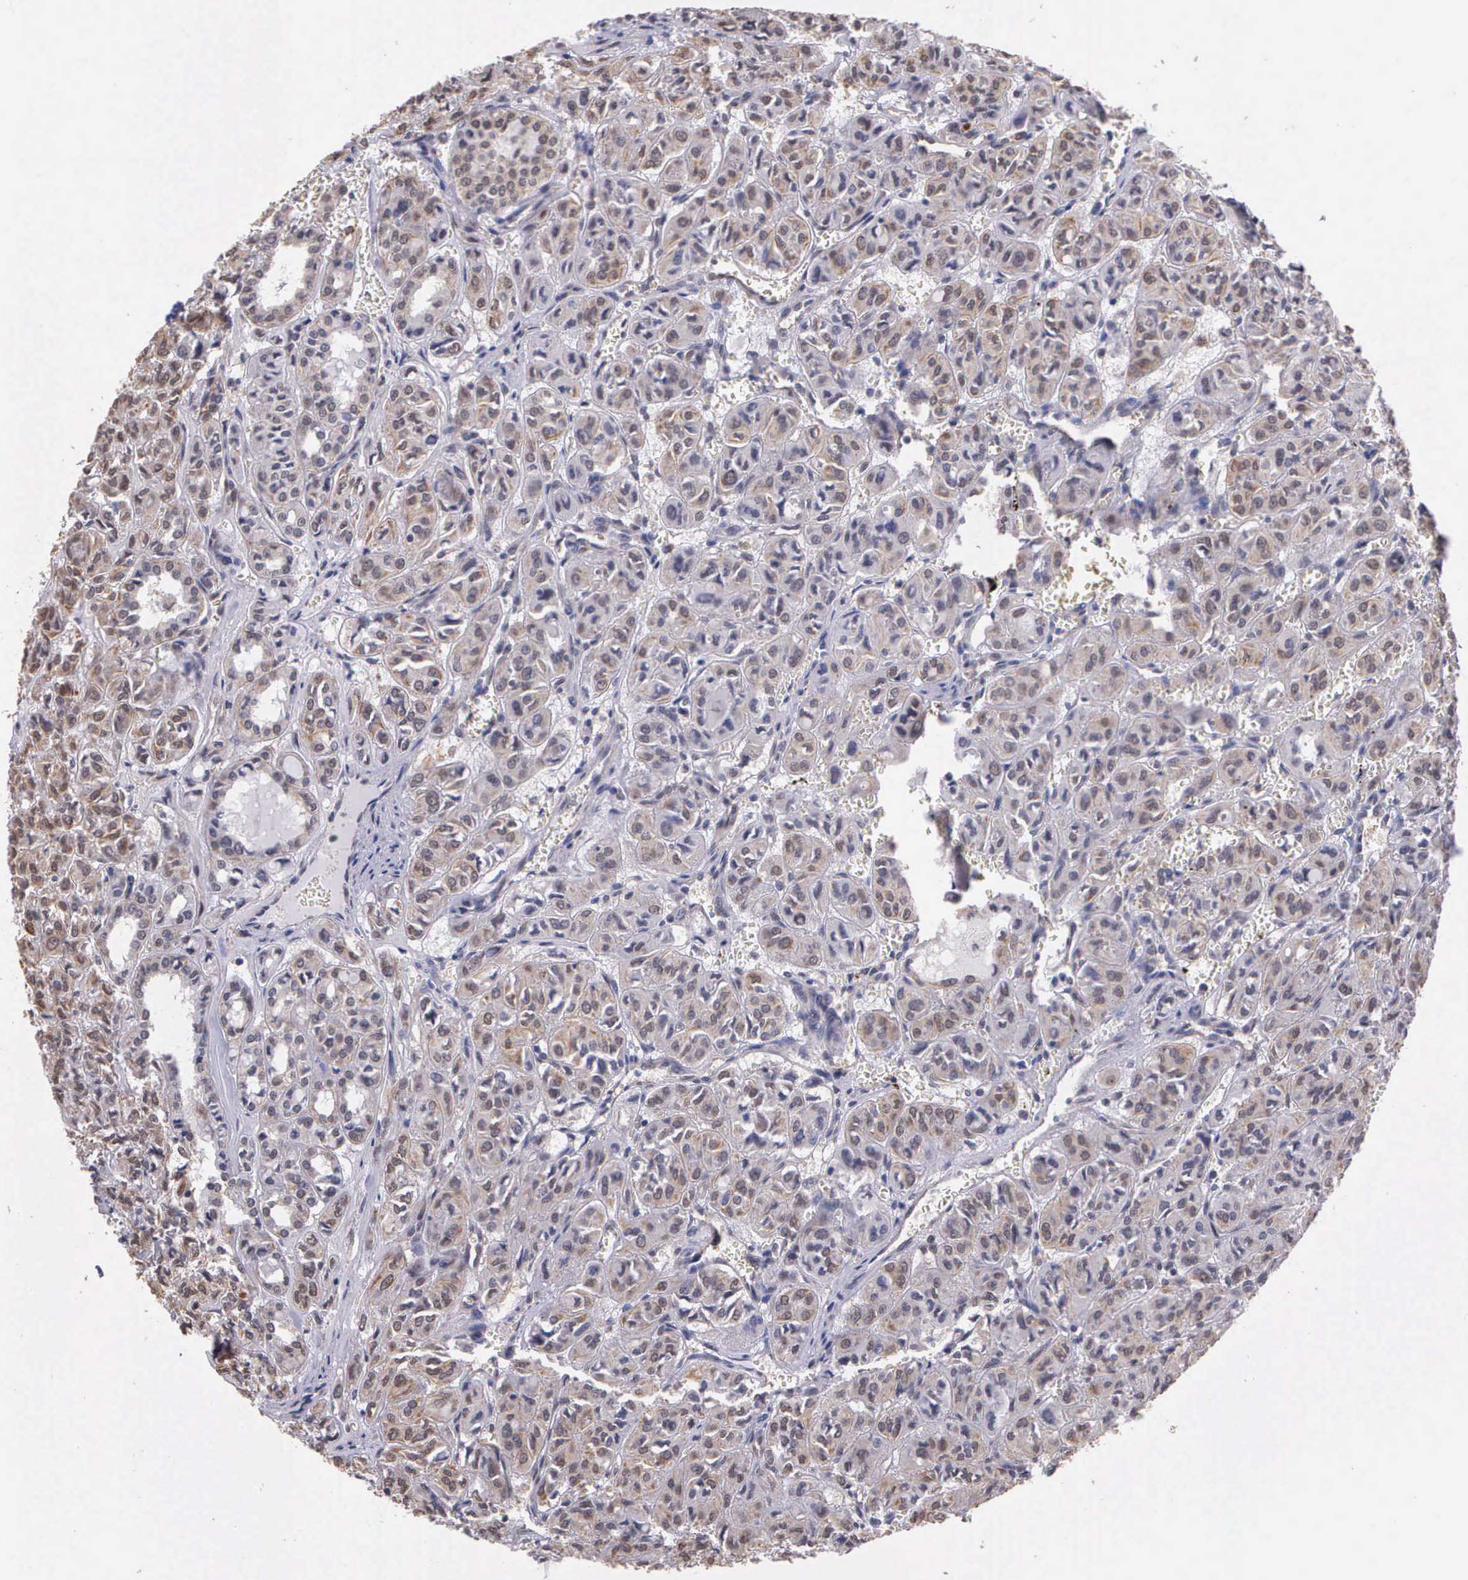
{"staining": {"intensity": "weak", "quantity": "25%-75%", "location": "cytoplasmic/membranous"}, "tissue": "thyroid cancer", "cell_type": "Tumor cells", "image_type": "cancer", "snomed": [{"axis": "morphology", "description": "Follicular adenoma carcinoma, NOS"}, {"axis": "topography", "description": "Thyroid gland"}], "caption": "This is an image of immunohistochemistry staining of thyroid cancer, which shows weak positivity in the cytoplasmic/membranous of tumor cells.", "gene": "PSMC1", "patient": {"sex": "female", "age": 71}}